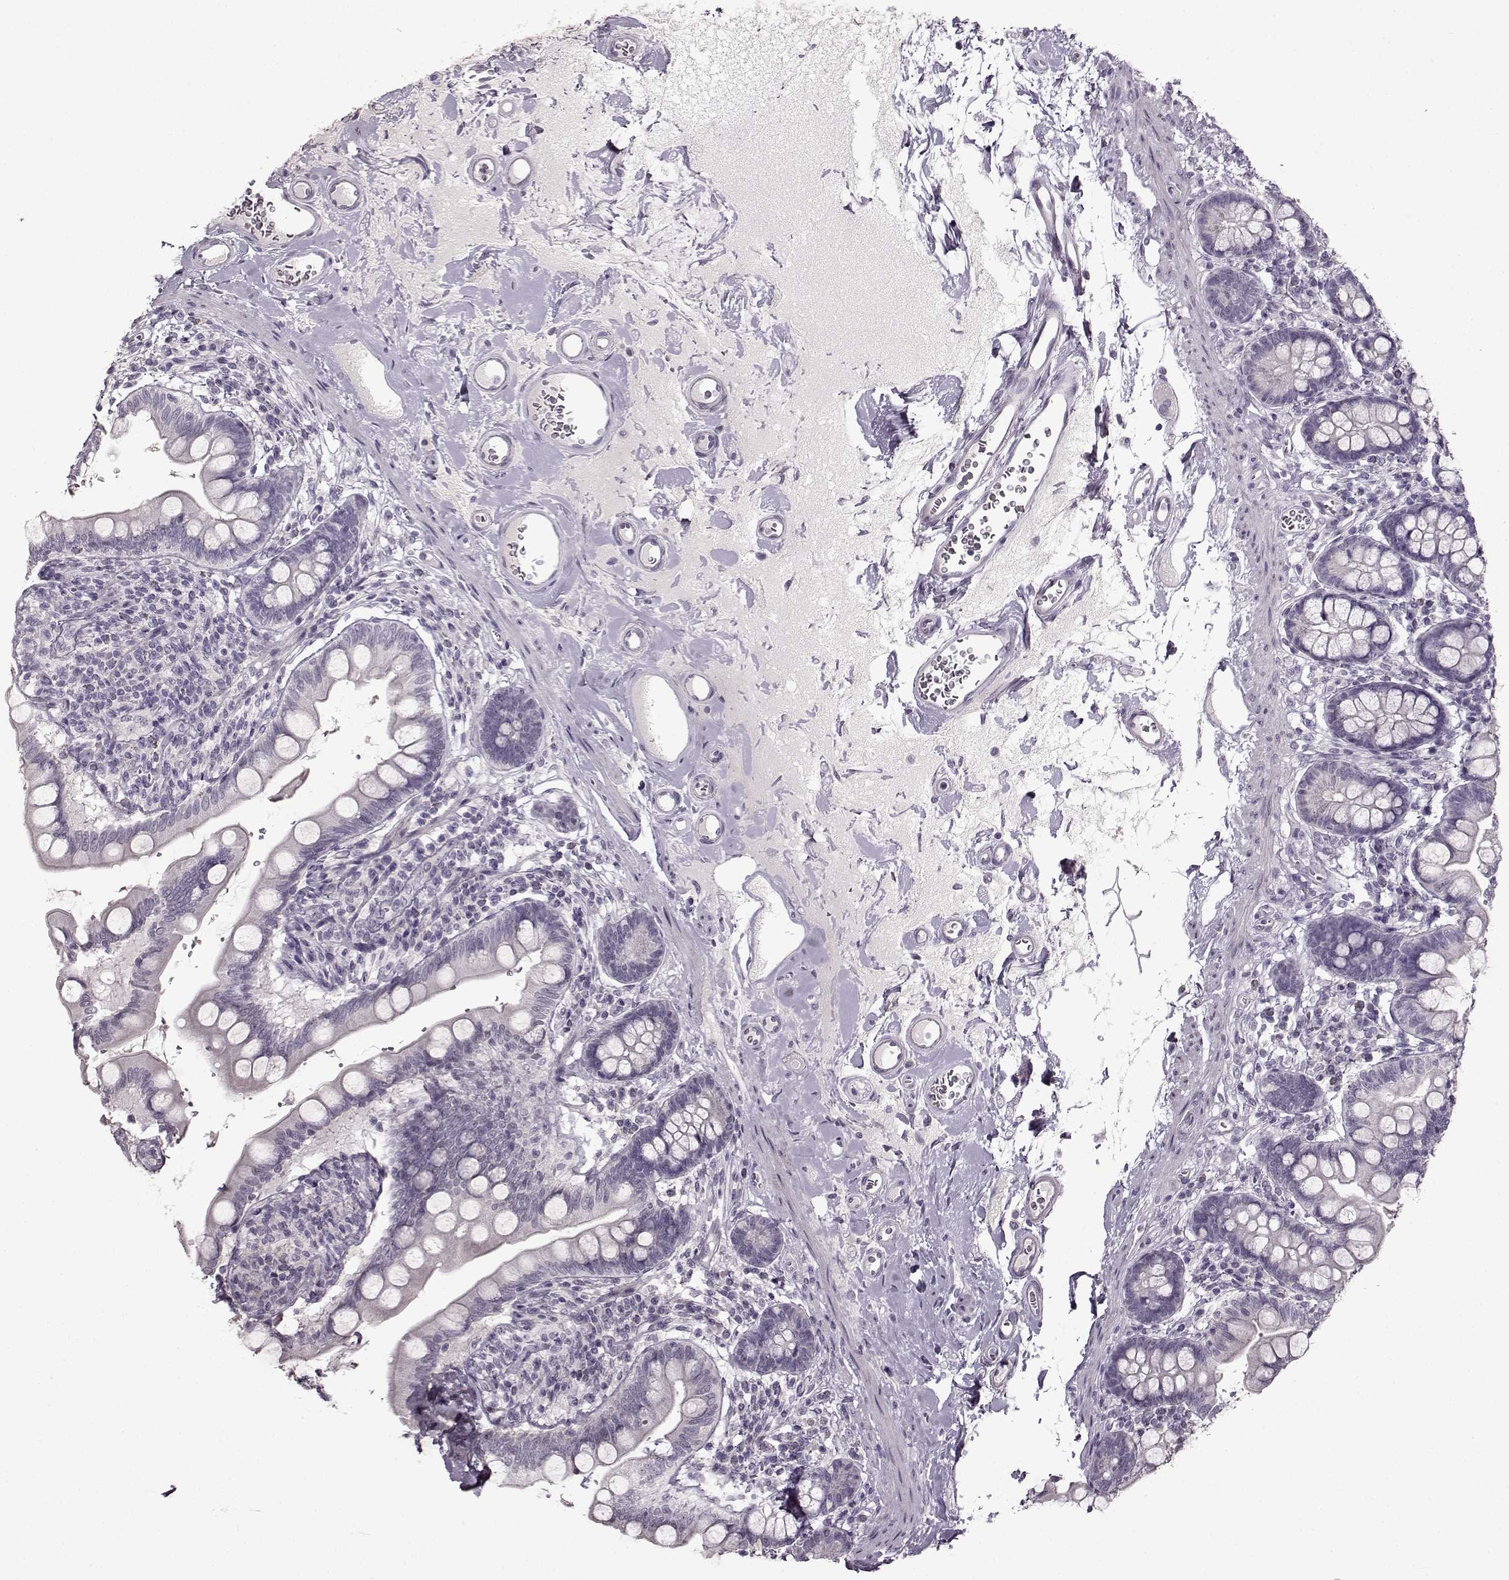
{"staining": {"intensity": "negative", "quantity": "none", "location": "none"}, "tissue": "small intestine", "cell_type": "Glandular cells", "image_type": "normal", "snomed": [{"axis": "morphology", "description": "Normal tissue, NOS"}, {"axis": "topography", "description": "Small intestine"}], "caption": "The micrograph demonstrates no staining of glandular cells in benign small intestine.", "gene": "FSHB", "patient": {"sex": "female", "age": 56}}